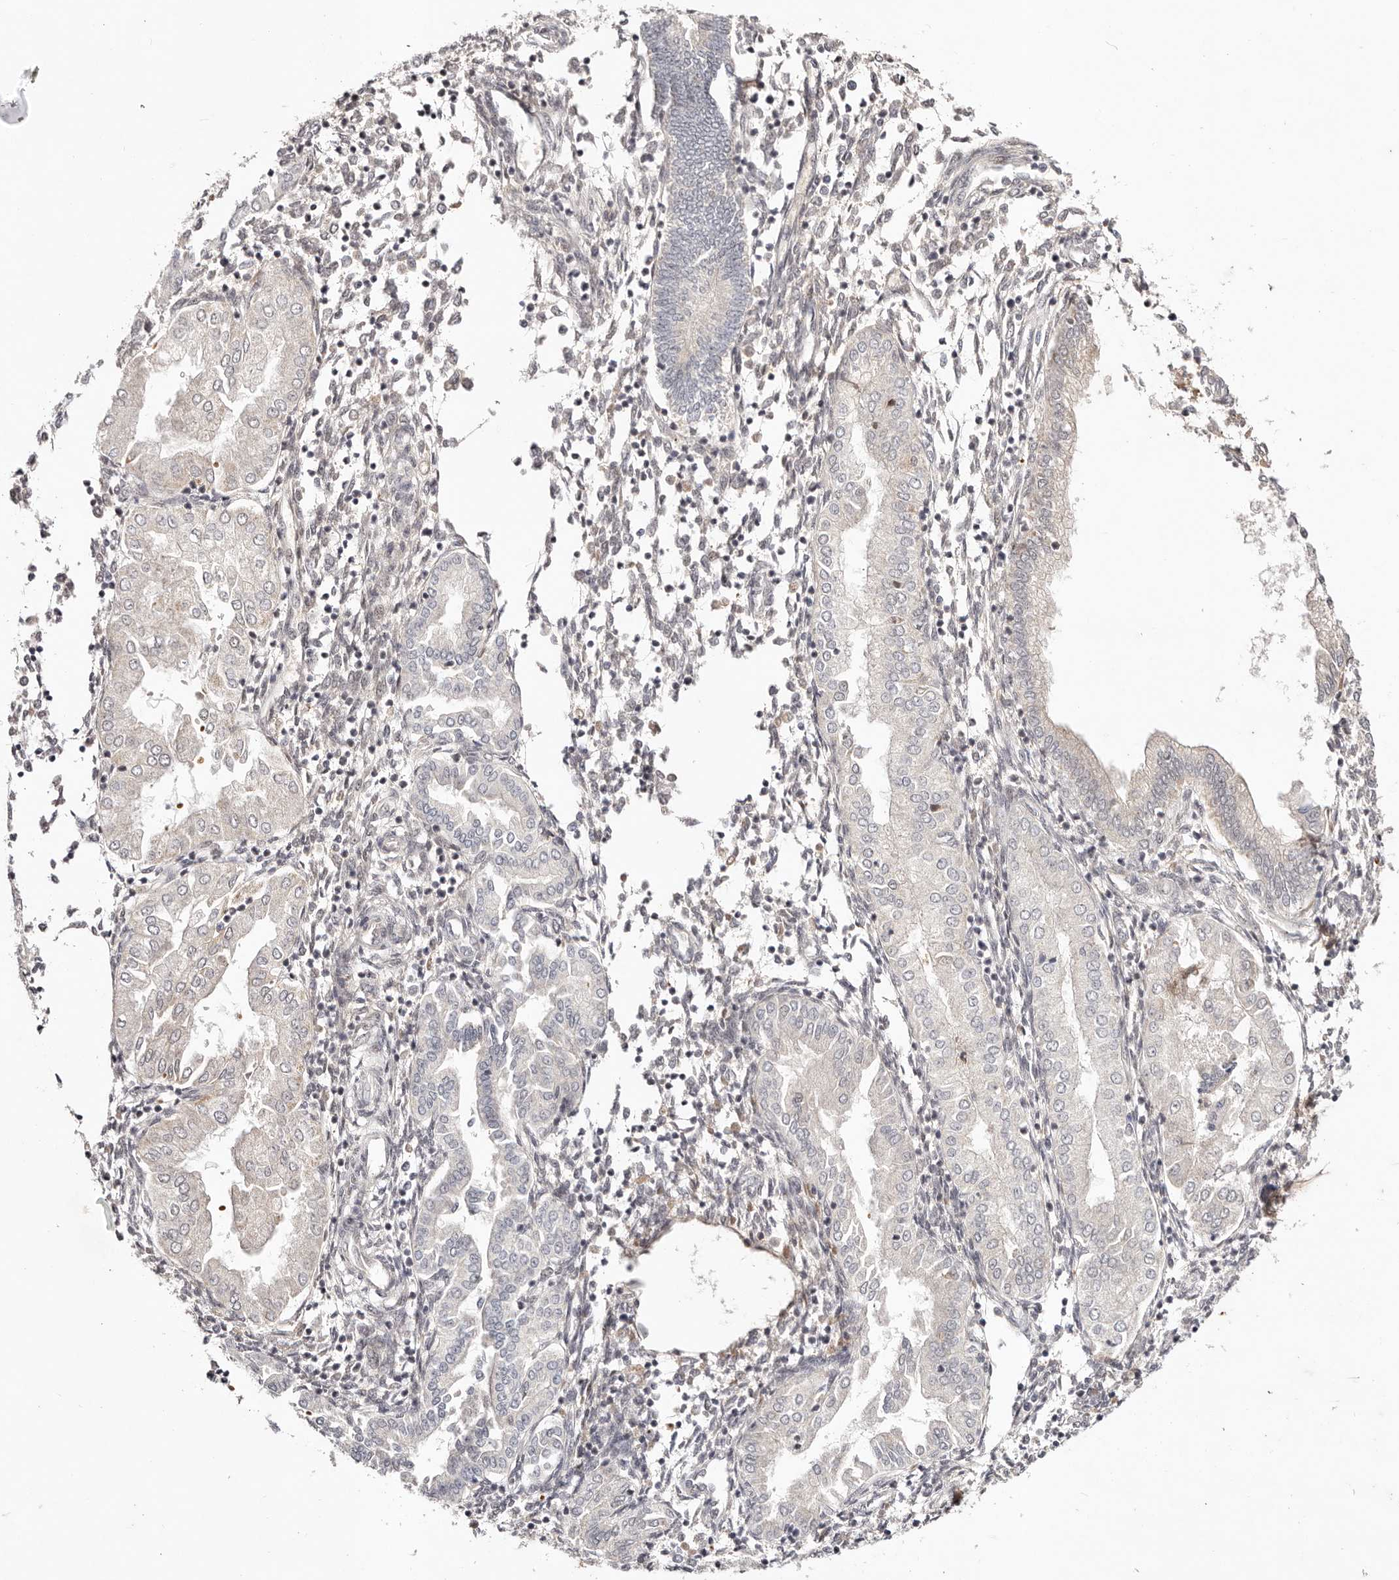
{"staining": {"intensity": "weak", "quantity": "25%-75%", "location": "nuclear"}, "tissue": "endometrium", "cell_type": "Cells in endometrial stroma", "image_type": "normal", "snomed": [{"axis": "morphology", "description": "Normal tissue, NOS"}, {"axis": "topography", "description": "Endometrium"}], "caption": "This histopathology image shows immunohistochemistry (IHC) staining of benign human endometrium, with low weak nuclear positivity in approximately 25%-75% of cells in endometrial stroma.", "gene": "WRN", "patient": {"sex": "female", "age": 53}}